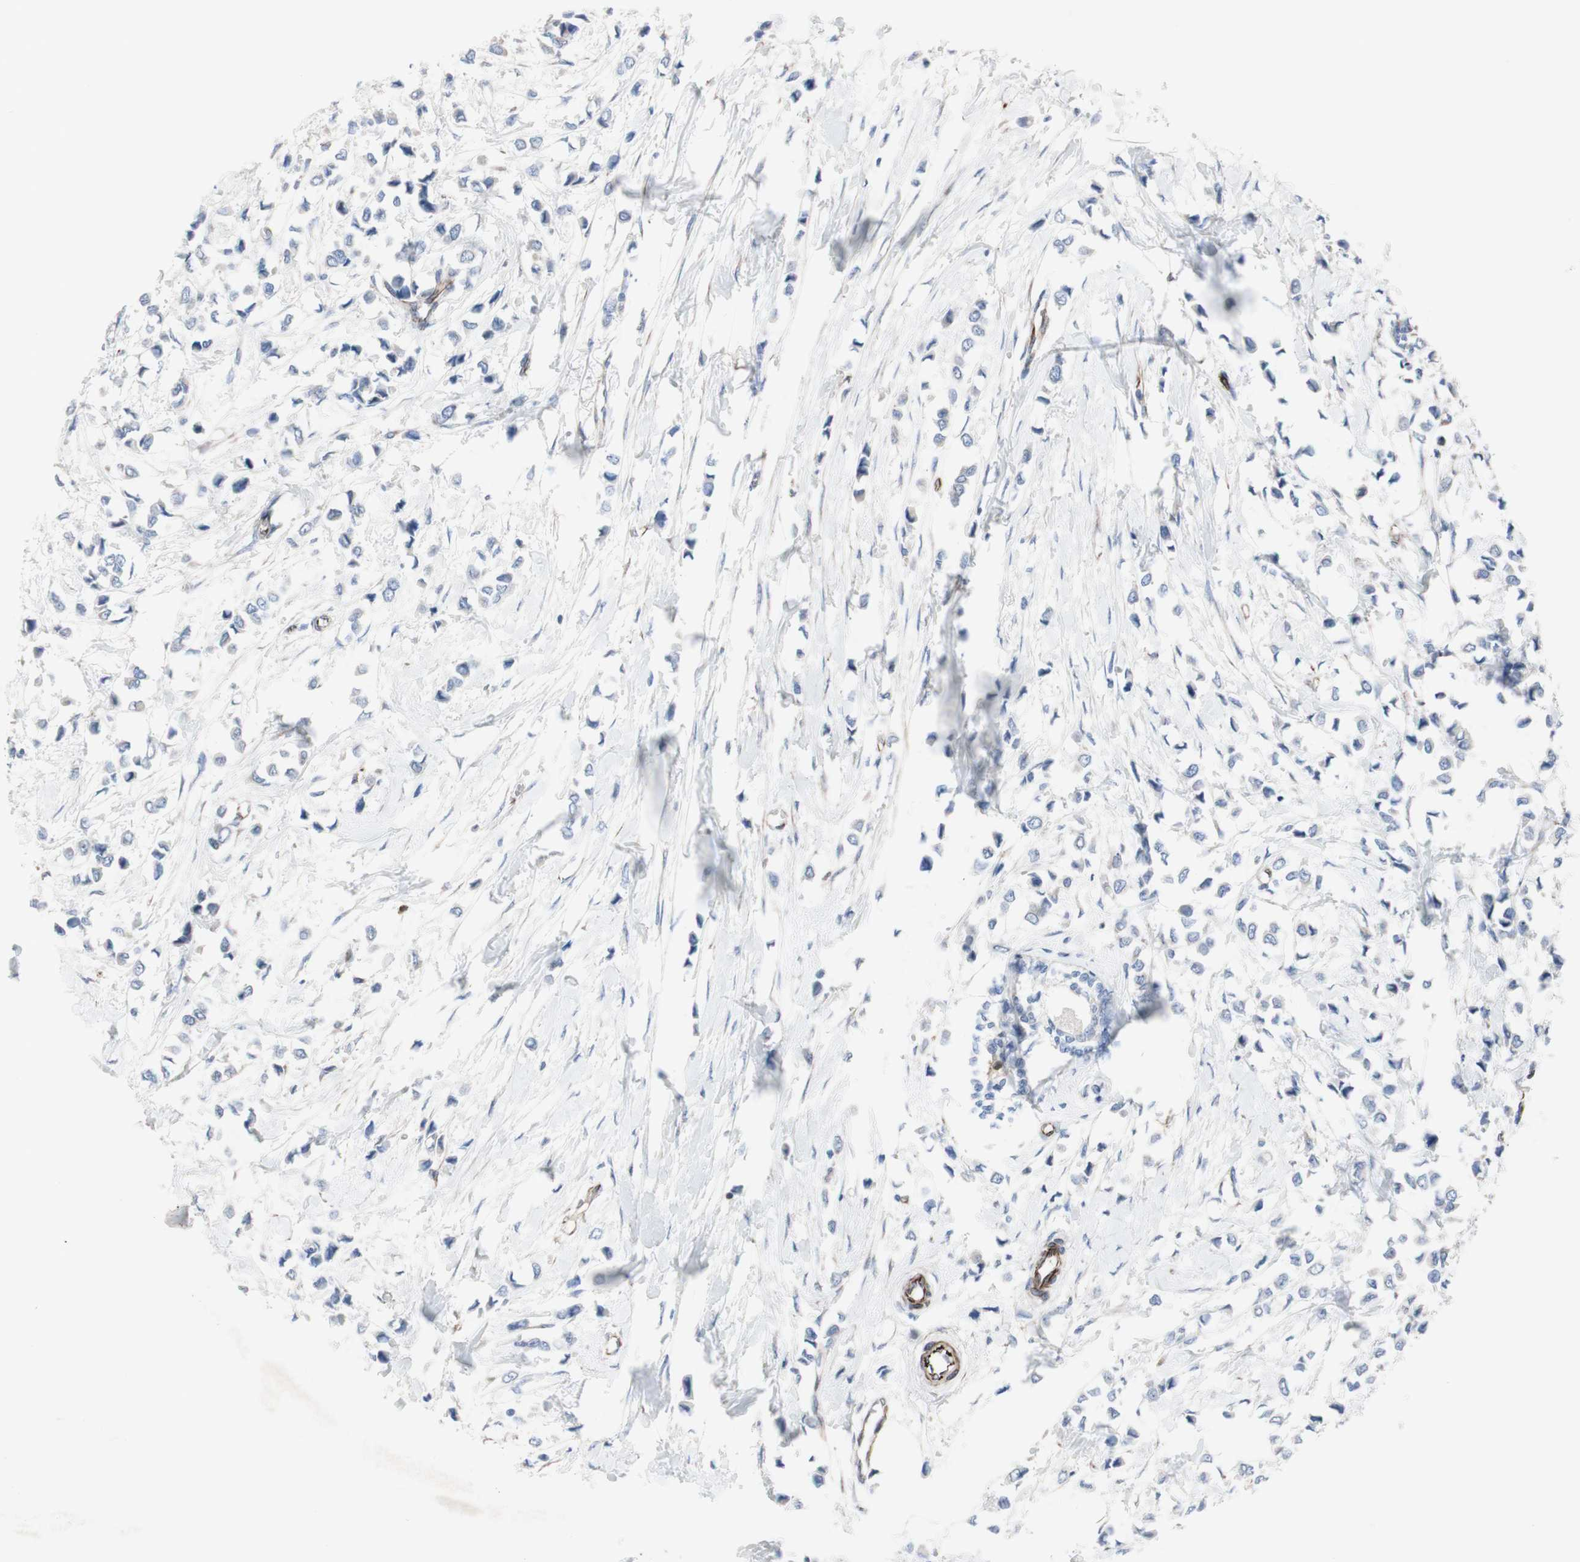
{"staining": {"intensity": "negative", "quantity": "none", "location": "none"}, "tissue": "breast cancer", "cell_type": "Tumor cells", "image_type": "cancer", "snomed": [{"axis": "morphology", "description": "Lobular carcinoma"}, {"axis": "topography", "description": "Breast"}], "caption": "IHC micrograph of neoplastic tissue: breast lobular carcinoma stained with DAB shows no significant protein positivity in tumor cells.", "gene": "AGPAT5", "patient": {"sex": "female", "age": 51}}